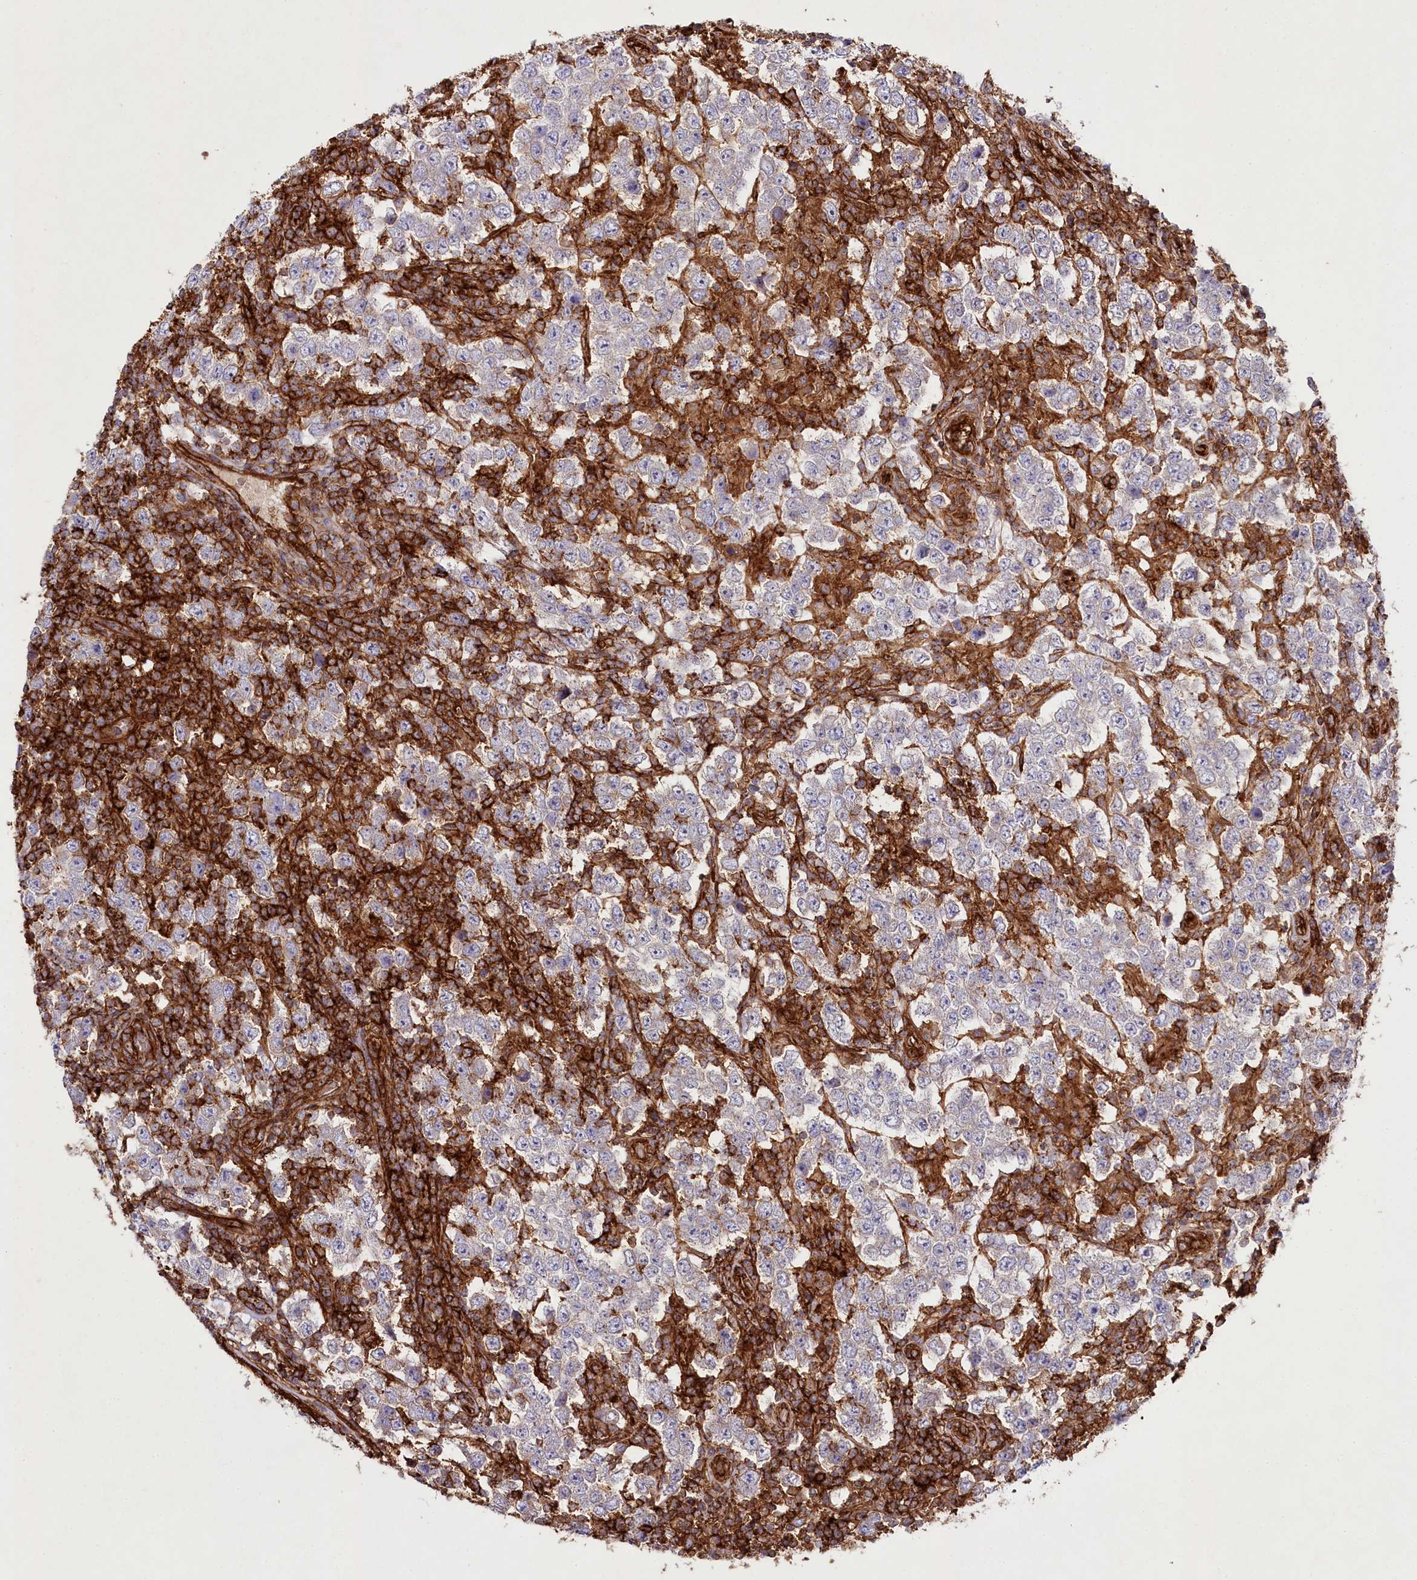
{"staining": {"intensity": "negative", "quantity": "none", "location": "none"}, "tissue": "testis cancer", "cell_type": "Tumor cells", "image_type": "cancer", "snomed": [{"axis": "morphology", "description": "Normal tissue, NOS"}, {"axis": "morphology", "description": "Urothelial carcinoma, High grade"}, {"axis": "morphology", "description": "Seminoma, NOS"}, {"axis": "morphology", "description": "Carcinoma, Embryonal, NOS"}, {"axis": "topography", "description": "Urinary bladder"}, {"axis": "topography", "description": "Testis"}], "caption": "Immunohistochemistry (IHC) photomicrograph of urothelial carcinoma (high-grade) (testis) stained for a protein (brown), which reveals no positivity in tumor cells.", "gene": "RBP5", "patient": {"sex": "male", "age": 41}}